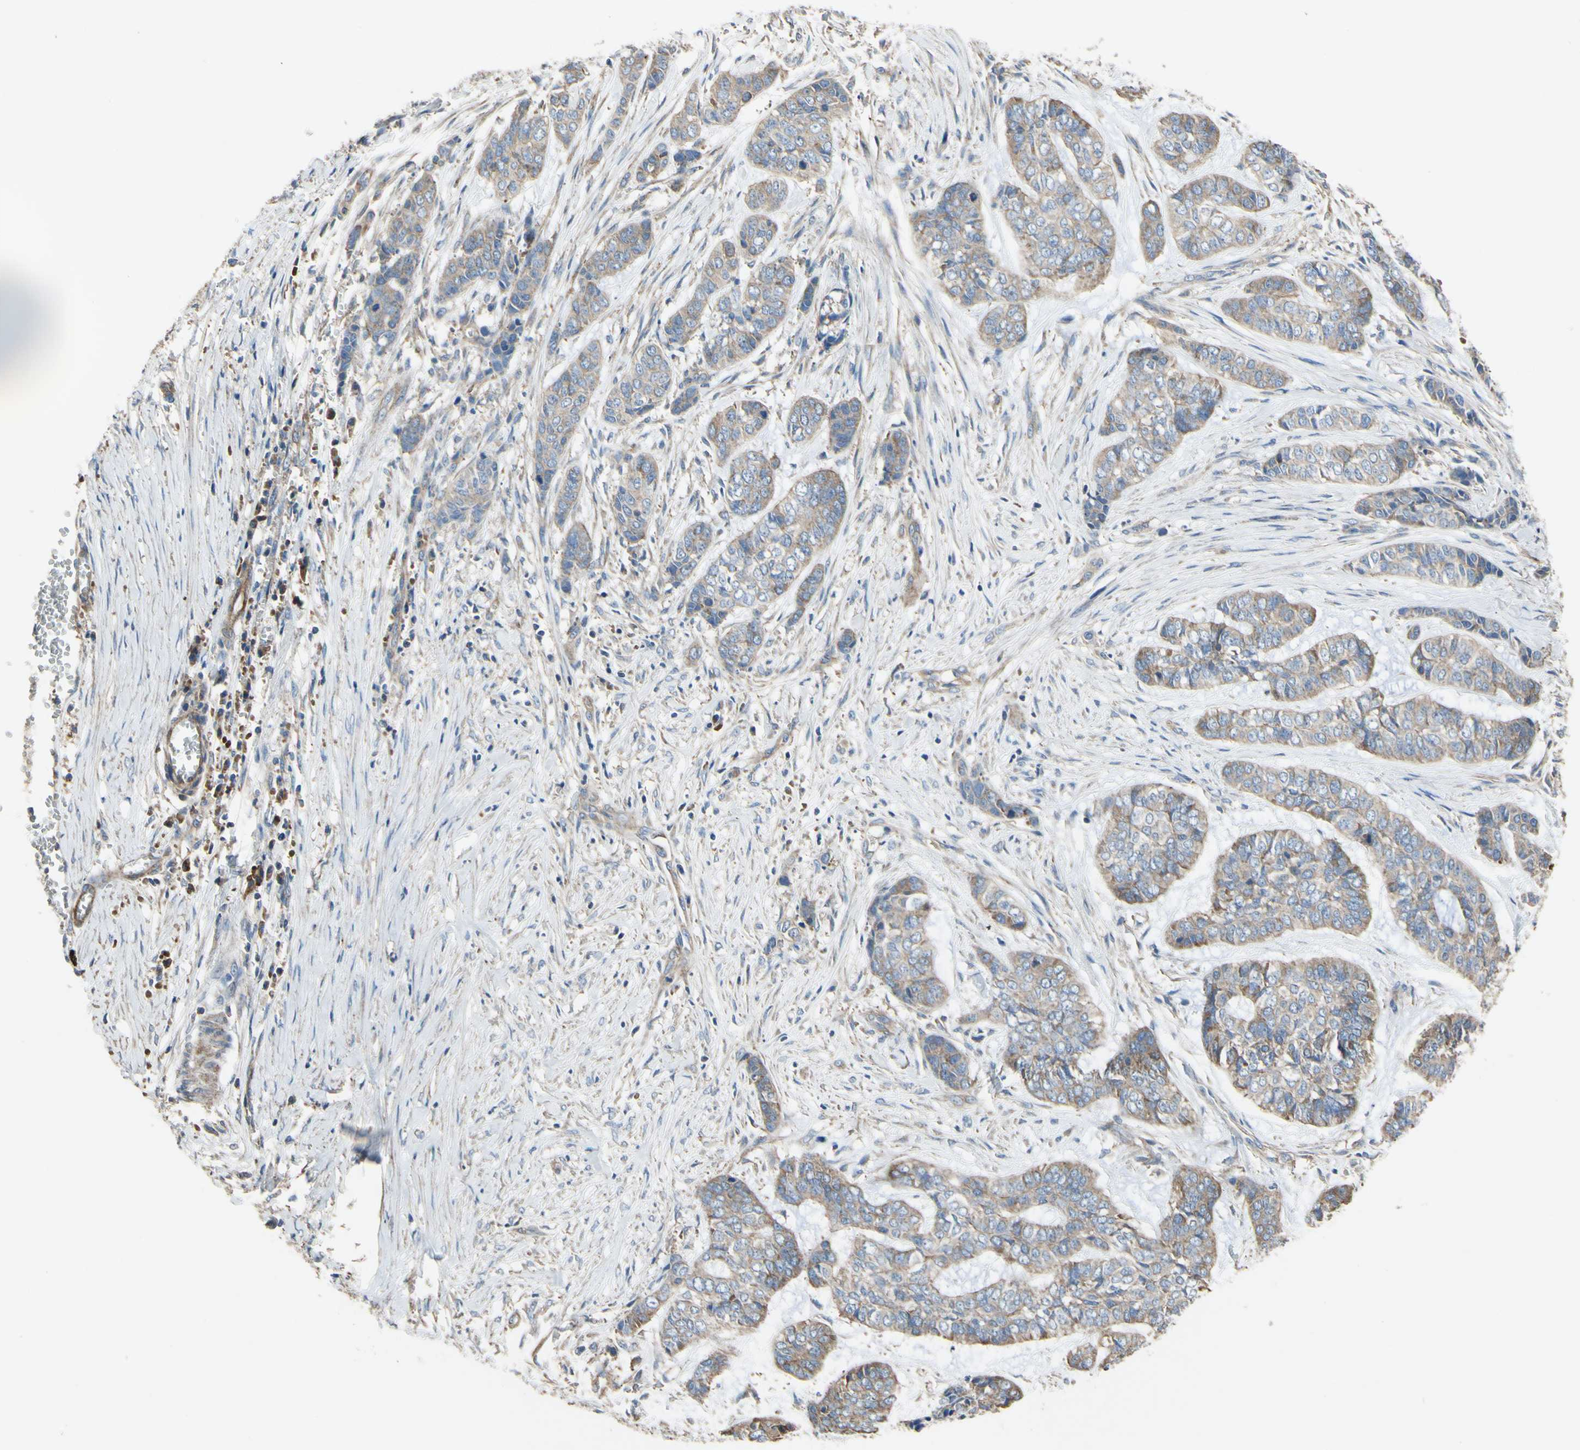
{"staining": {"intensity": "weak", "quantity": ">75%", "location": "cytoplasmic/membranous"}, "tissue": "skin cancer", "cell_type": "Tumor cells", "image_type": "cancer", "snomed": [{"axis": "morphology", "description": "Basal cell carcinoma"}, {"axis": "topography", "description": "Skin"}], "caption": "Brown immunohistochemical staining in human skin cancer (basal cell carcinoma) displays weak cytoplasmic/membranous staining in about >75% of tumor cells. The protein is shown in brown color, while the nuclei are stained blue.", "gene": "BECN1", "patient": {"sex": "female", "age": 64}}